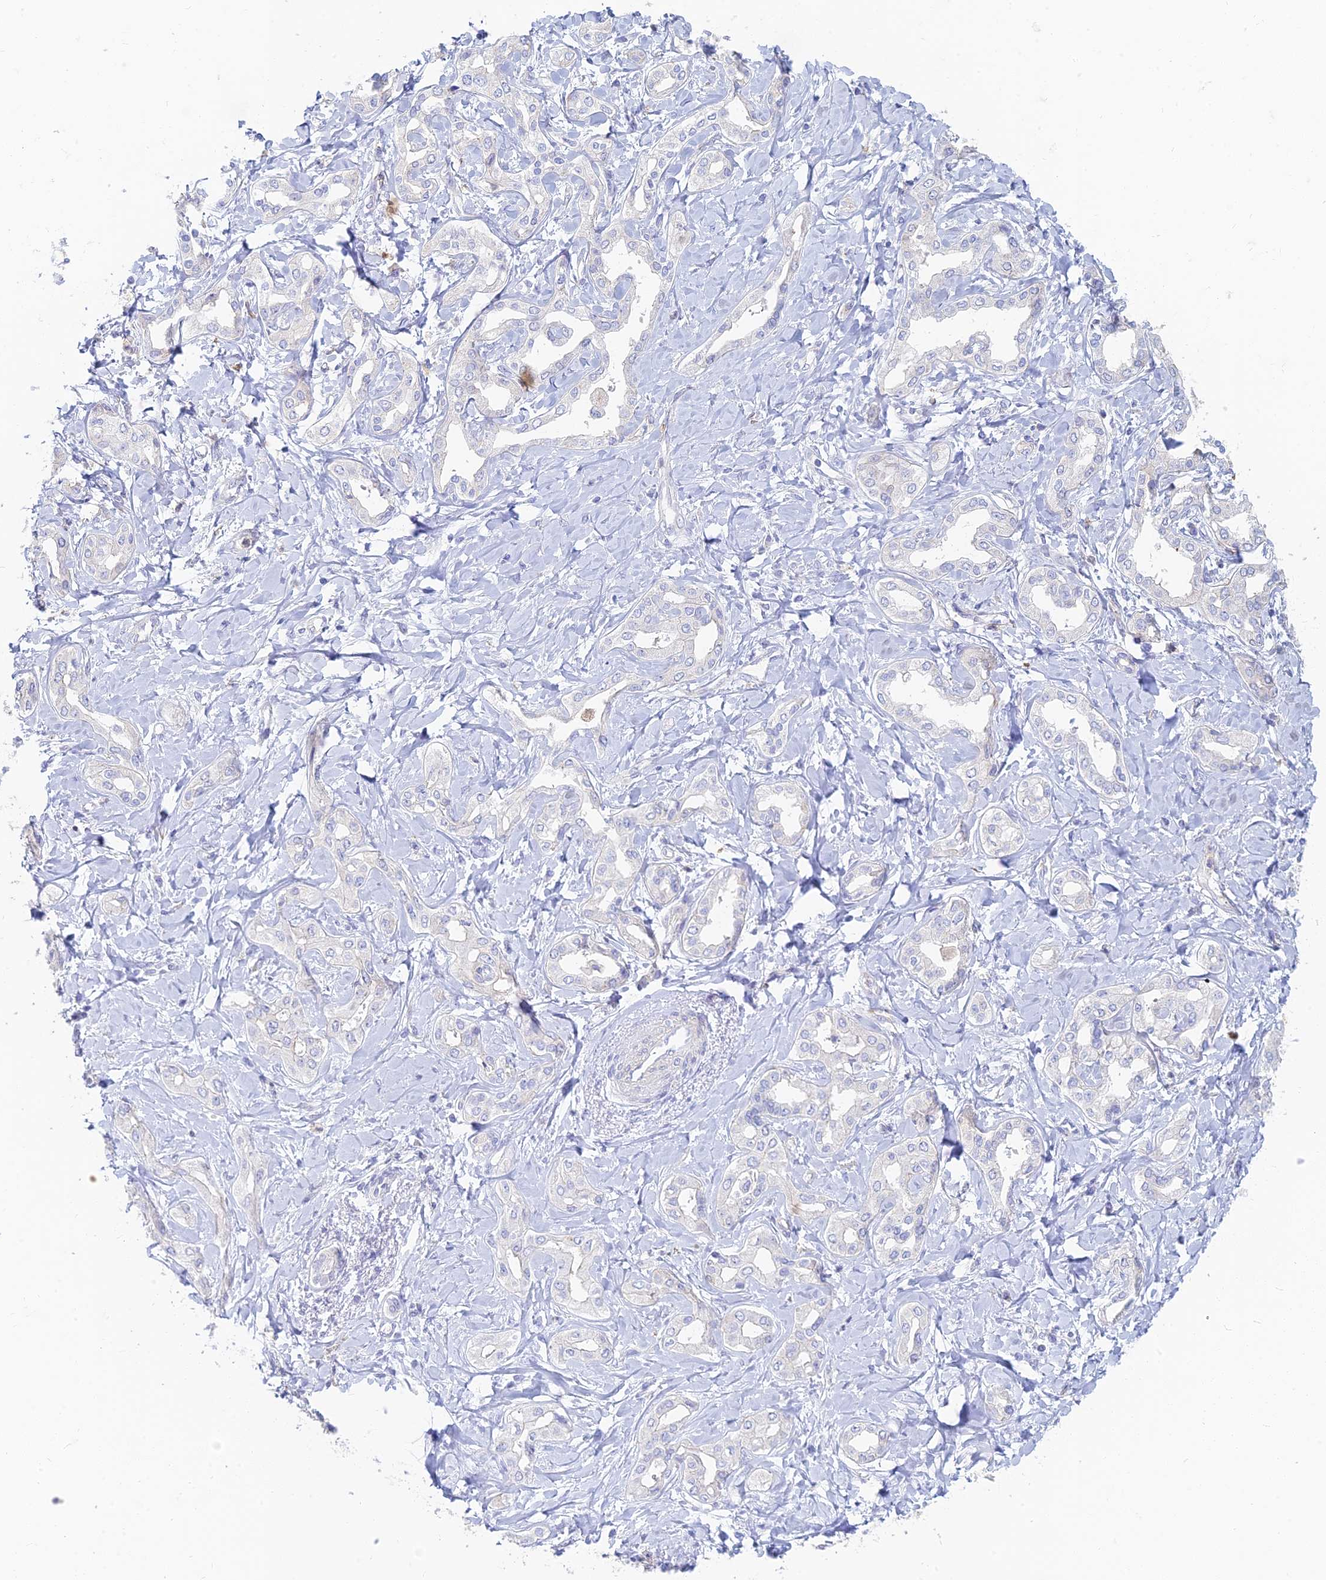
{"staining": {"intensity": "negative", "quantity": "none", "location": "none"}, "tissue": "liver cancer", "cell_type": "Tumor cells", "image_type": "cancer", "snomed": [{"axis": "morphology", "description": "Cholangiocarcinoma"}, {"axis": "topography", "description": "Liver"}], "caption": "Liver cholangiocarcinoma was stained to show a protein in brown. There is no significant positivity in tumor cells.", "gene": "STRN4", "patient": {"sex": "female", "age": 77}}